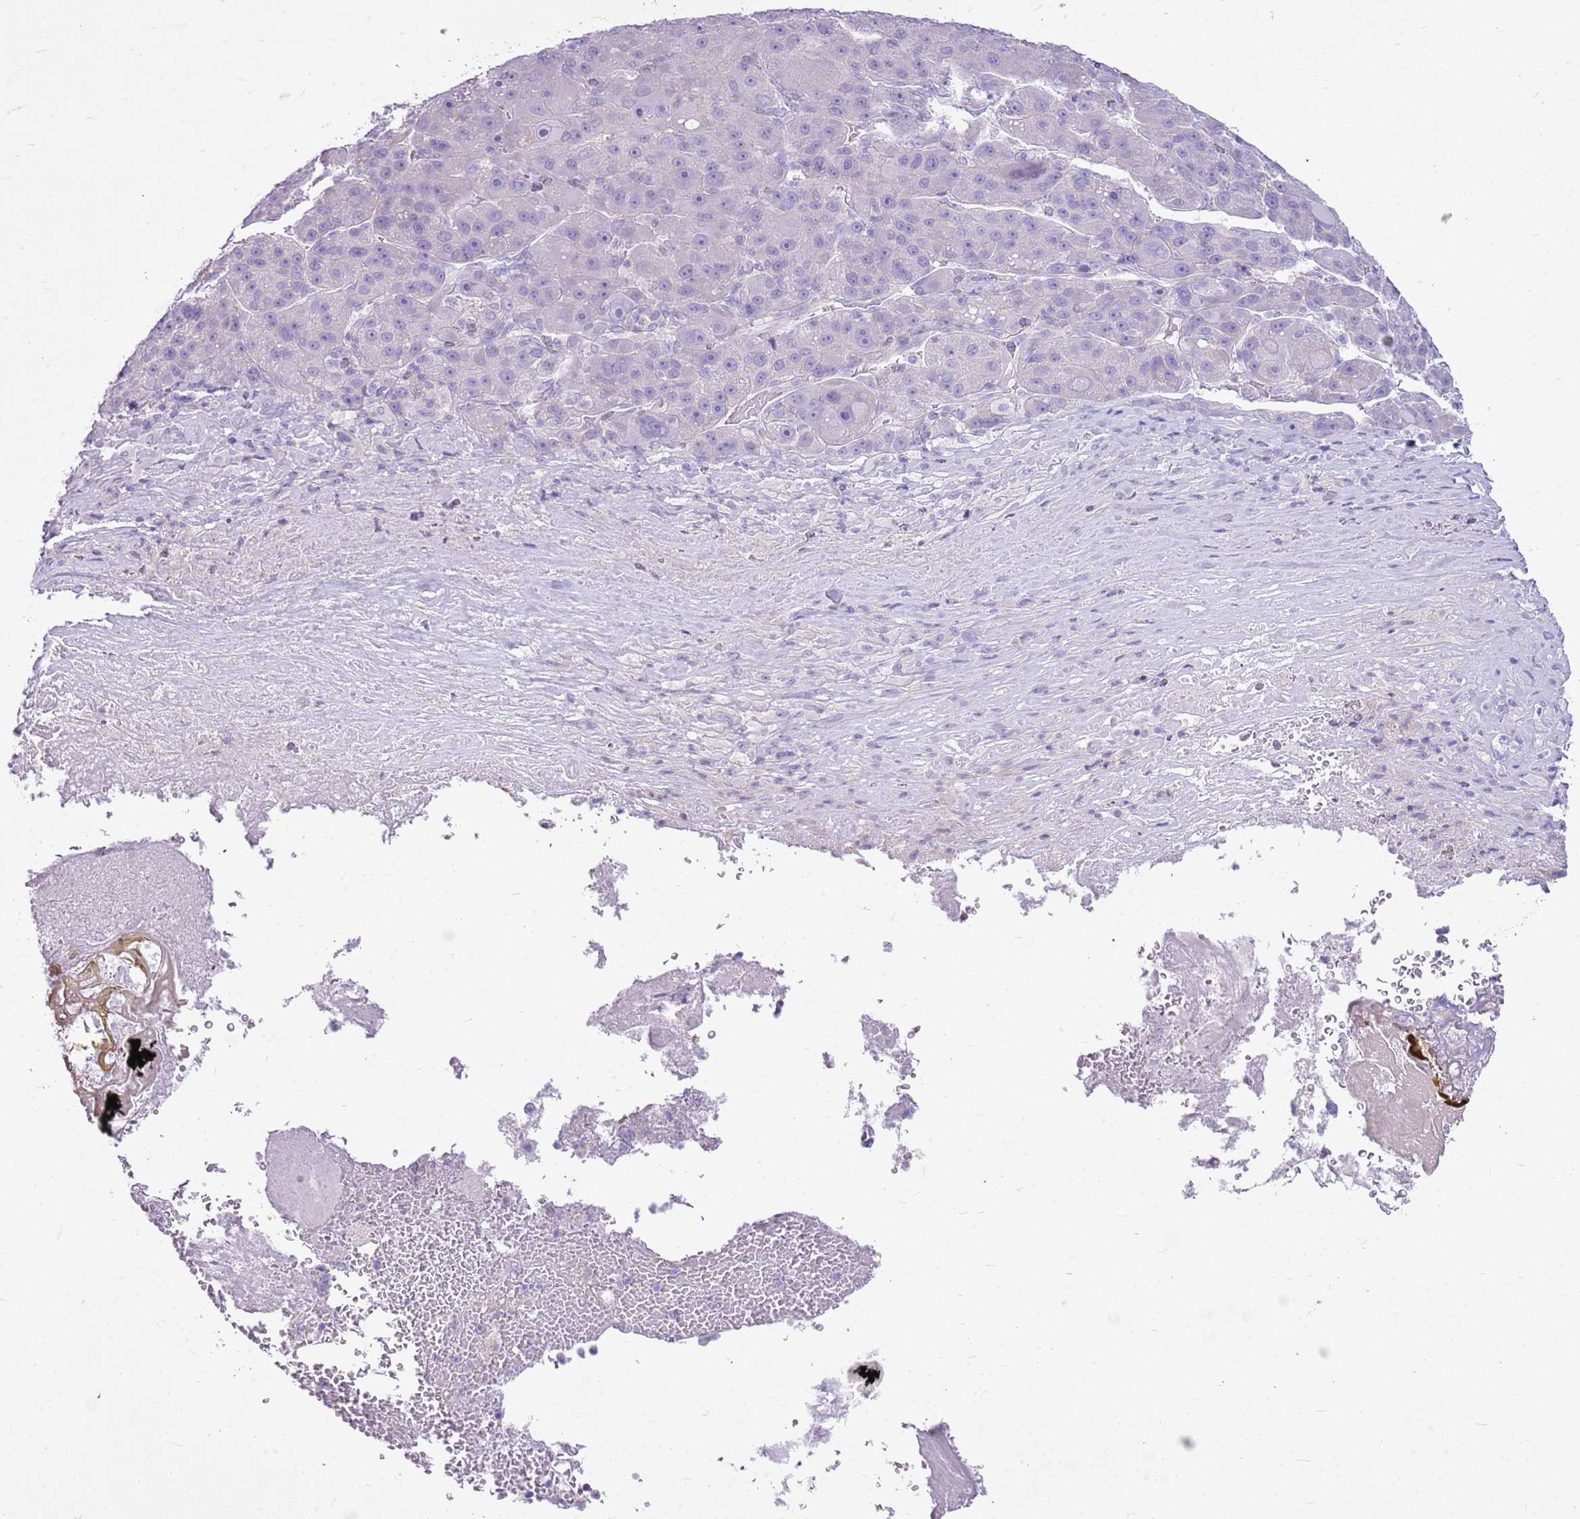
{"staining": {"intensity": "negative", "quantity": "none", "location": "none"}, "tissue": "liver cancer", "cell_type": "Tumor cells", "image_type": "cancer", "snomed": [{"axis": "morphology", "description": "Carcinoma, Hepatocellular, NOS"}, {"axis": "topography", "description": "Liver"}], "caption": "The image displays no staining of tumor cells in hepatocellular carcinoma (liver).", "gene": "CNPPD1", "patient": {"sex": "male", "age": 76}}